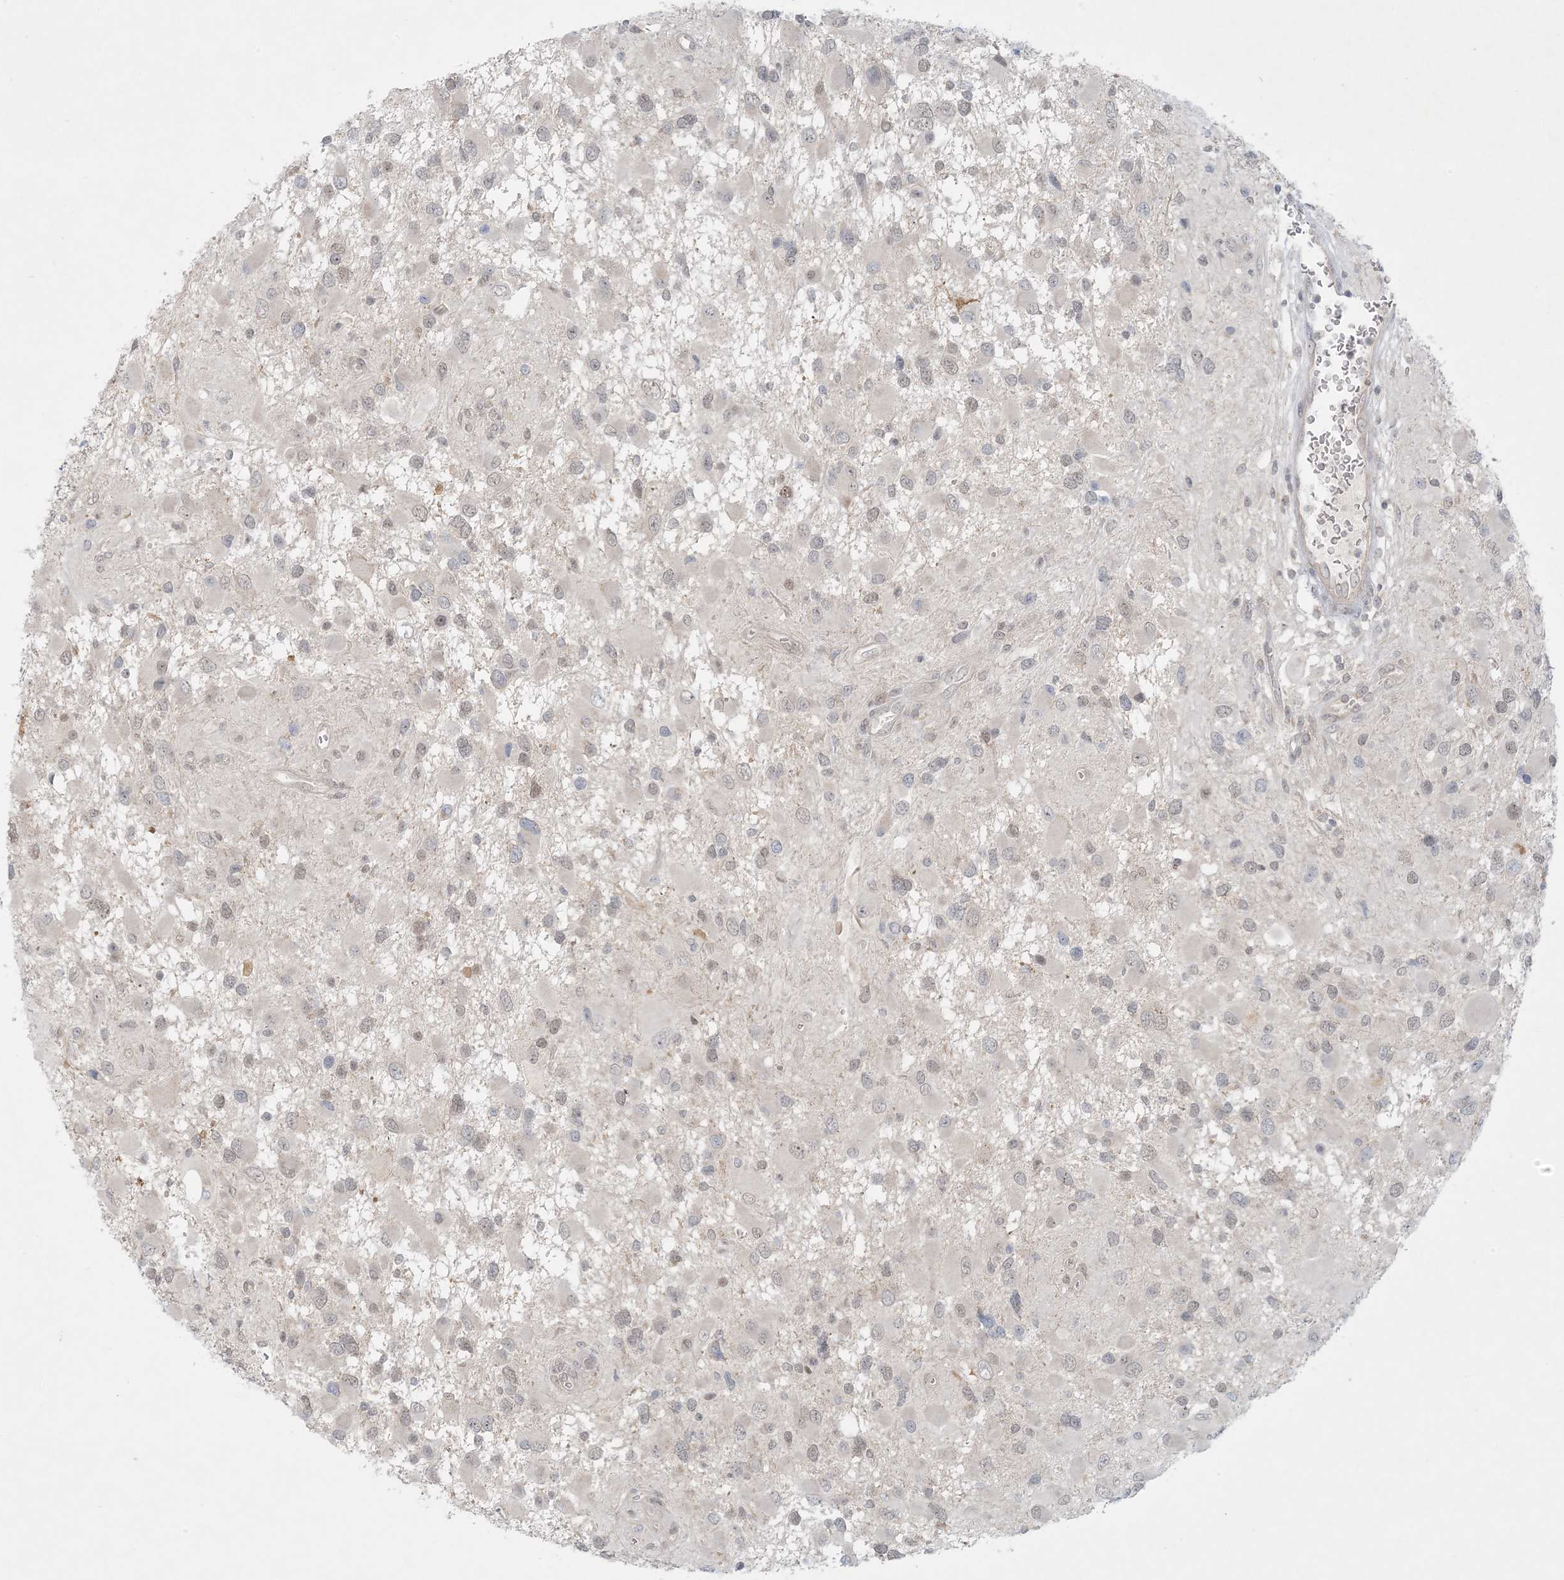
{"staining": {"intensity": "weak", "quantity": "25%-75%", "location": "nuclear"}, "tissue": "glioma", "cell_type": "Tumor cells", "image_type": "cancer", "snomed": [{"axis": "morphology", "description": "Glioma, malignant, High grade"}, {"axis": "topography", "description": "Brain"}], "caption": "Glioma tissue reveals weak nuclear staining in approximately 25%-75% of tumor cells, visualized by immunohistochemistry.", "gene": "OBI1", "patient": {"sex": "male", "age": 53}}